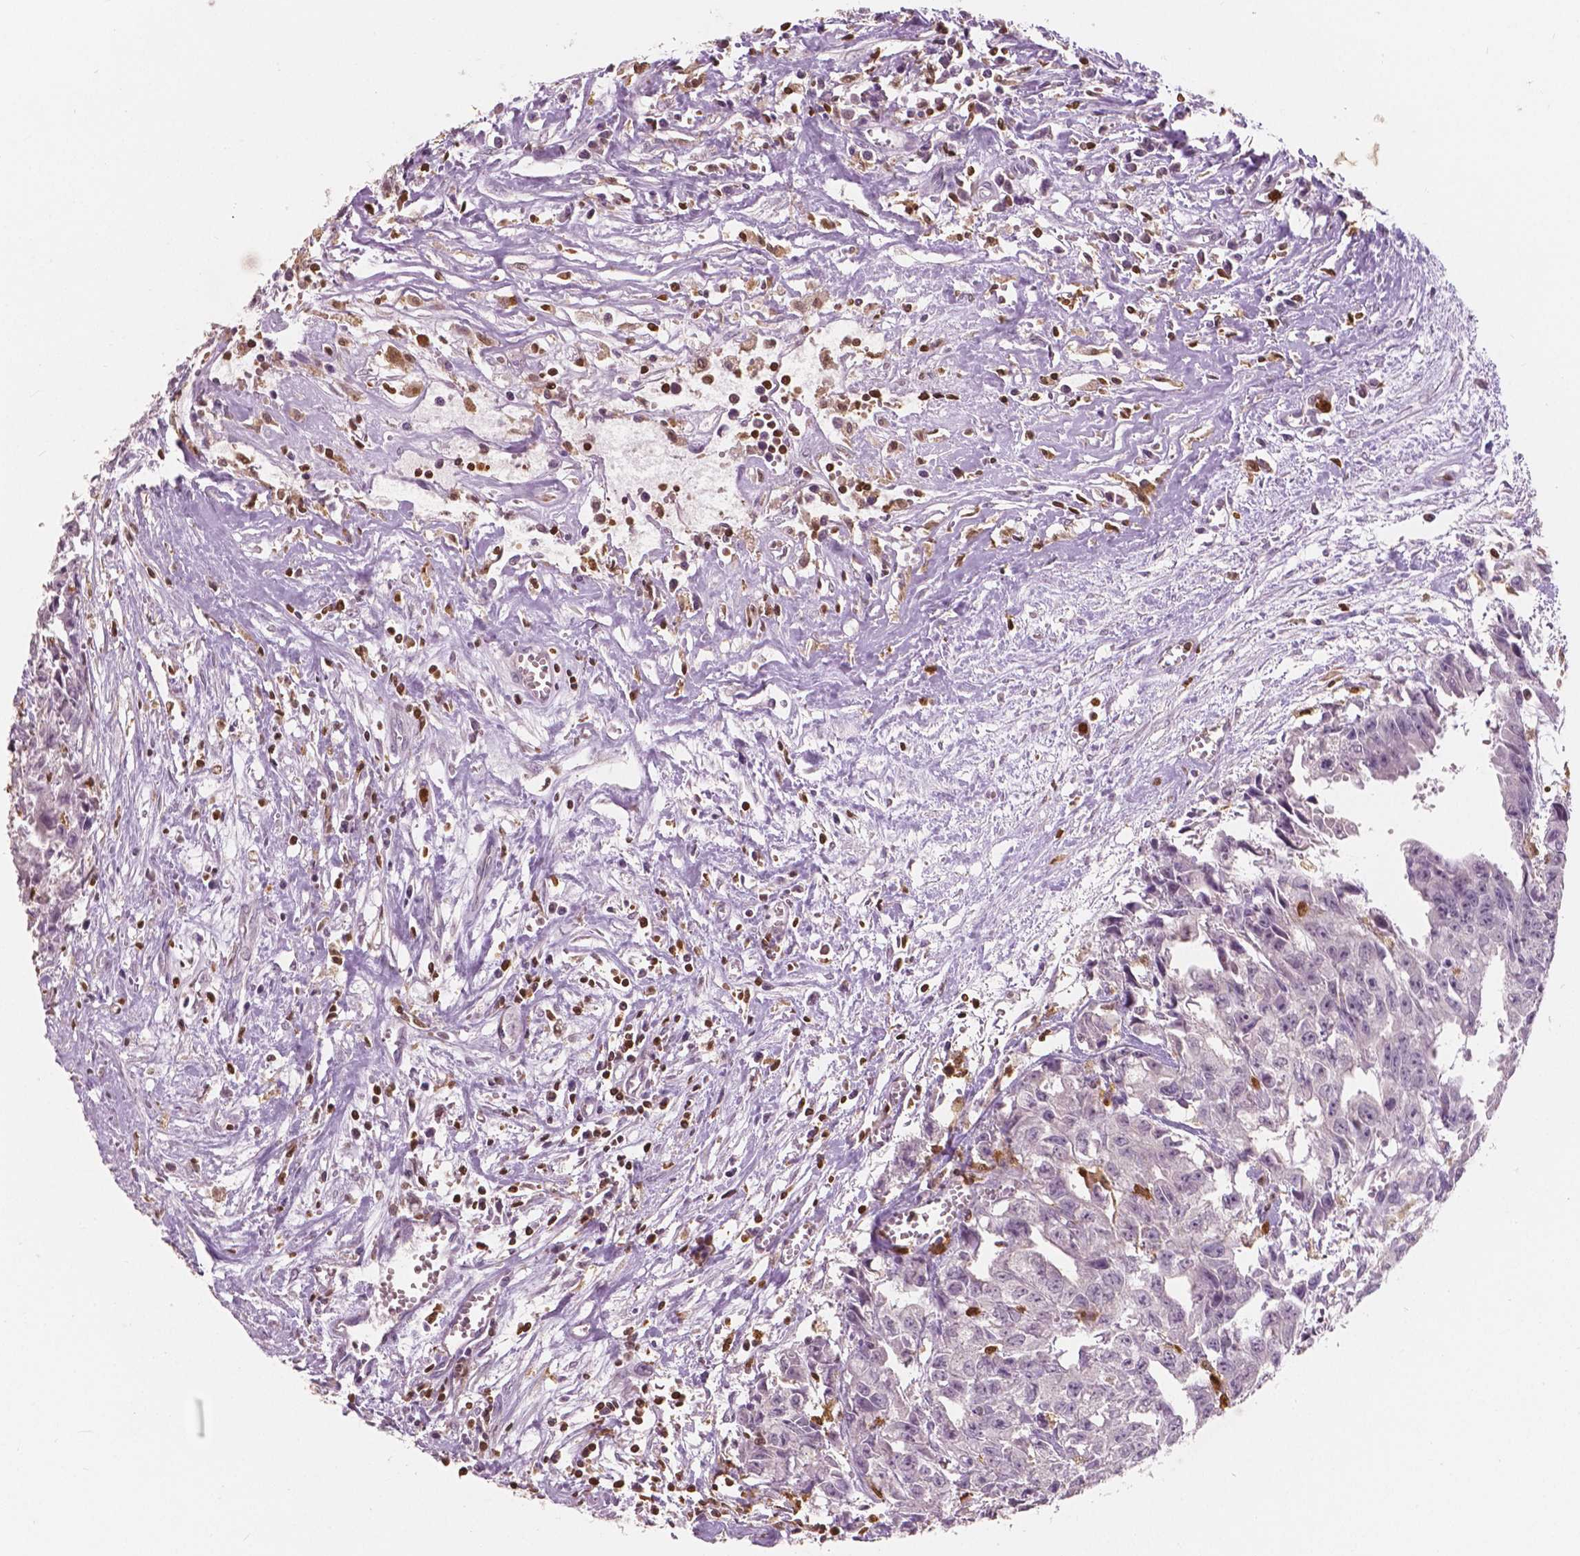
{"staining": {"intensity": "negative", "quantity": "none", "location": "none"}, "tissue": "testis cancer", "cell_type": "Tumor cells", "image_type": "cancer", "snomed": [{"axis": "morphology", "description": "Carcinoma, Embryonal, NOS"}, {"axis": "morphology", "description": "Teratoma, malignant, NOS"}, {"axis": "topography", "description": "Testis"}], "caption": "Immunohistochemistry (IHC) photomicrograph of neoplastic tissue: testis teratoma (malignant) stained with DAB (3,3'-diaminobenzidine) reveals no significant protein staining in tumor cells.", "gene": "S100A4", "patient": {"sex": "male", "age": 24}}